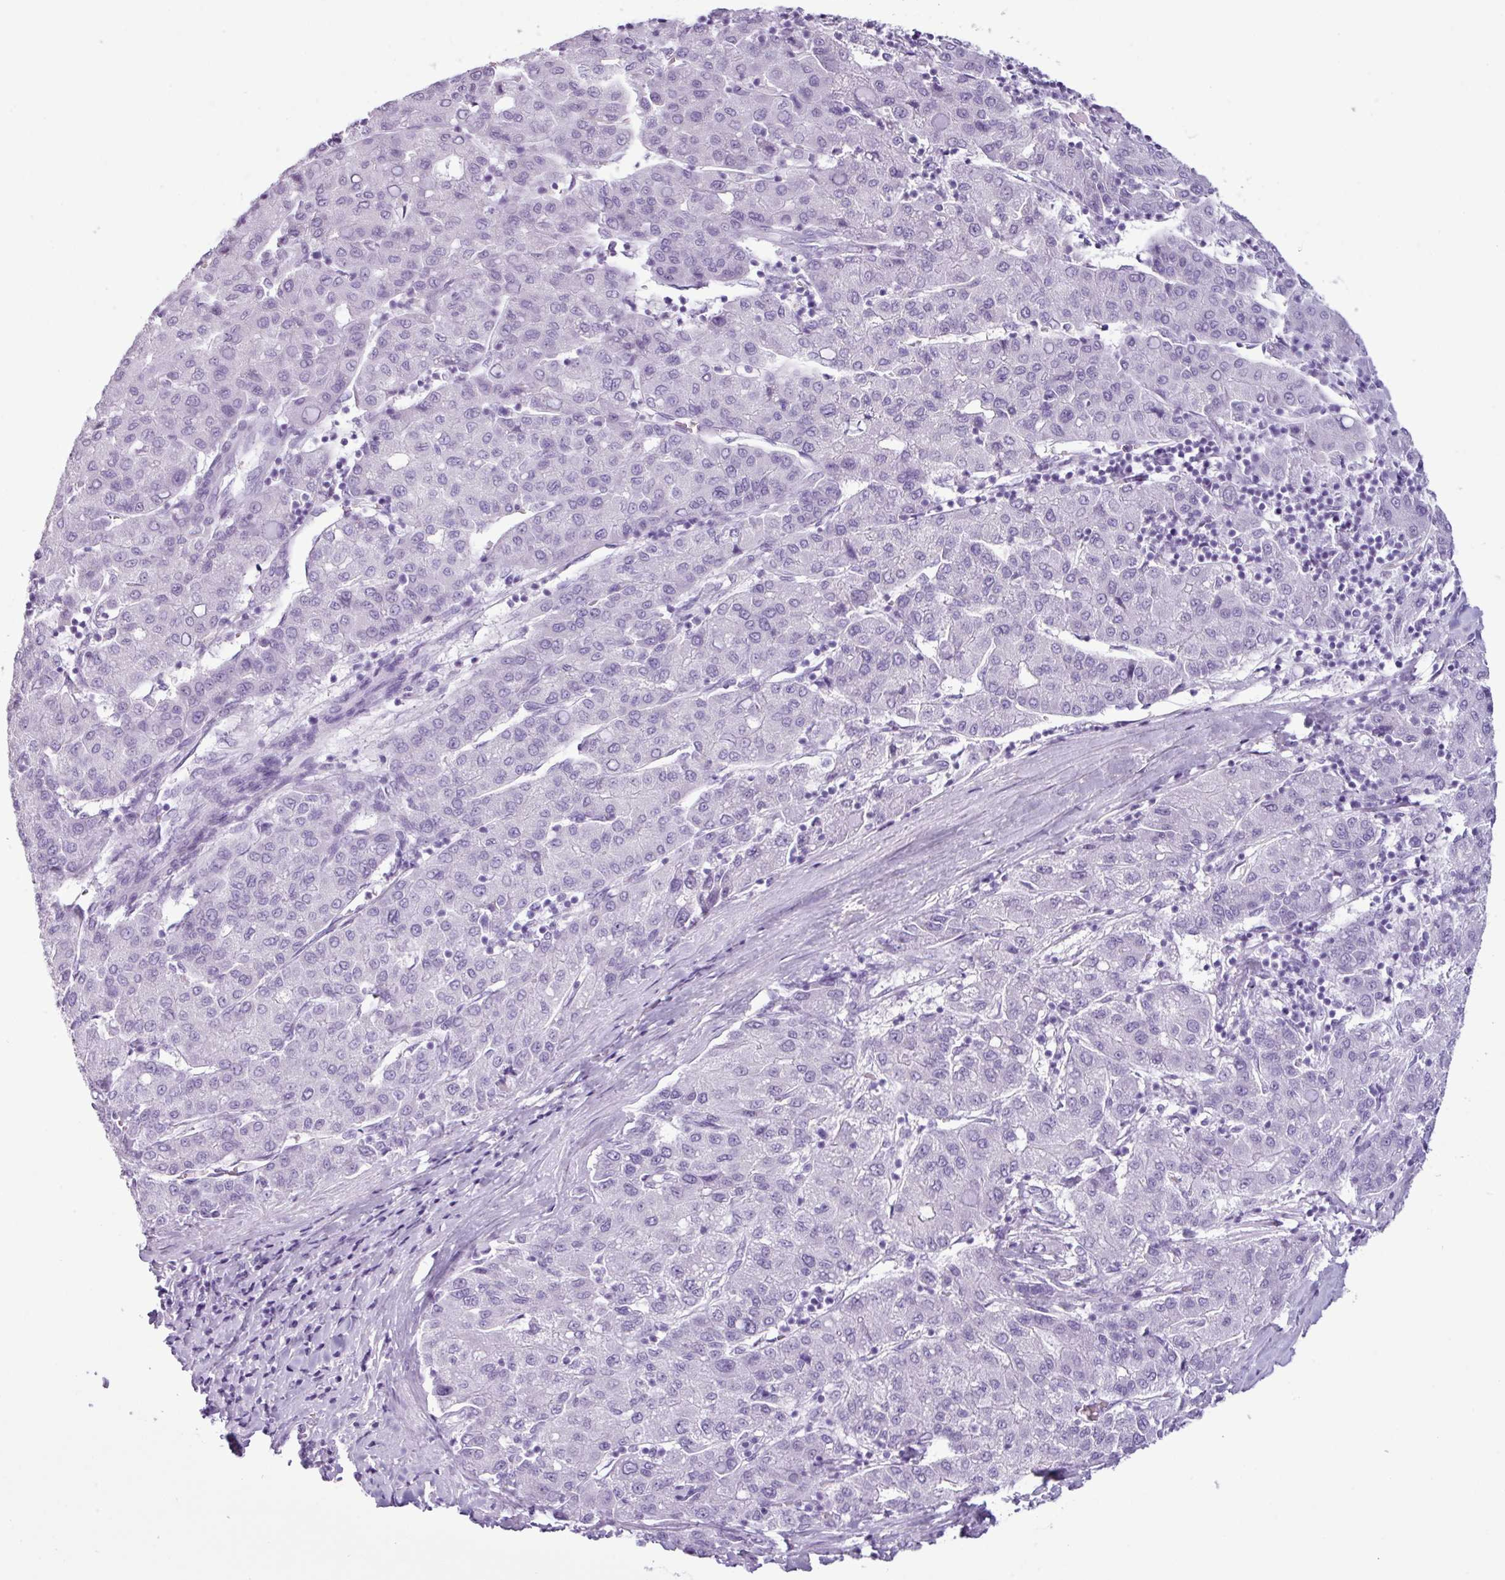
{"staining": {"intensity": "negative", "quantity": "none", "location": "none"}, "tissue": "liver cancer", "cell_type": "Tumor cells", "image_type": "cancer", "snomed": [{"axis": "morphology", "description": "Carcinoma, Hepatocellular, NOS"}, {"axis": "topography", "description": "Liver"}], "caption": "A high-resolution micrograph shows IHC staining of liver cancer (hepatocellular carcinoma), which displays no significant staining in tumor cells.", "gene": "SCT", "patient": {"sex": "male", "age": 65}}